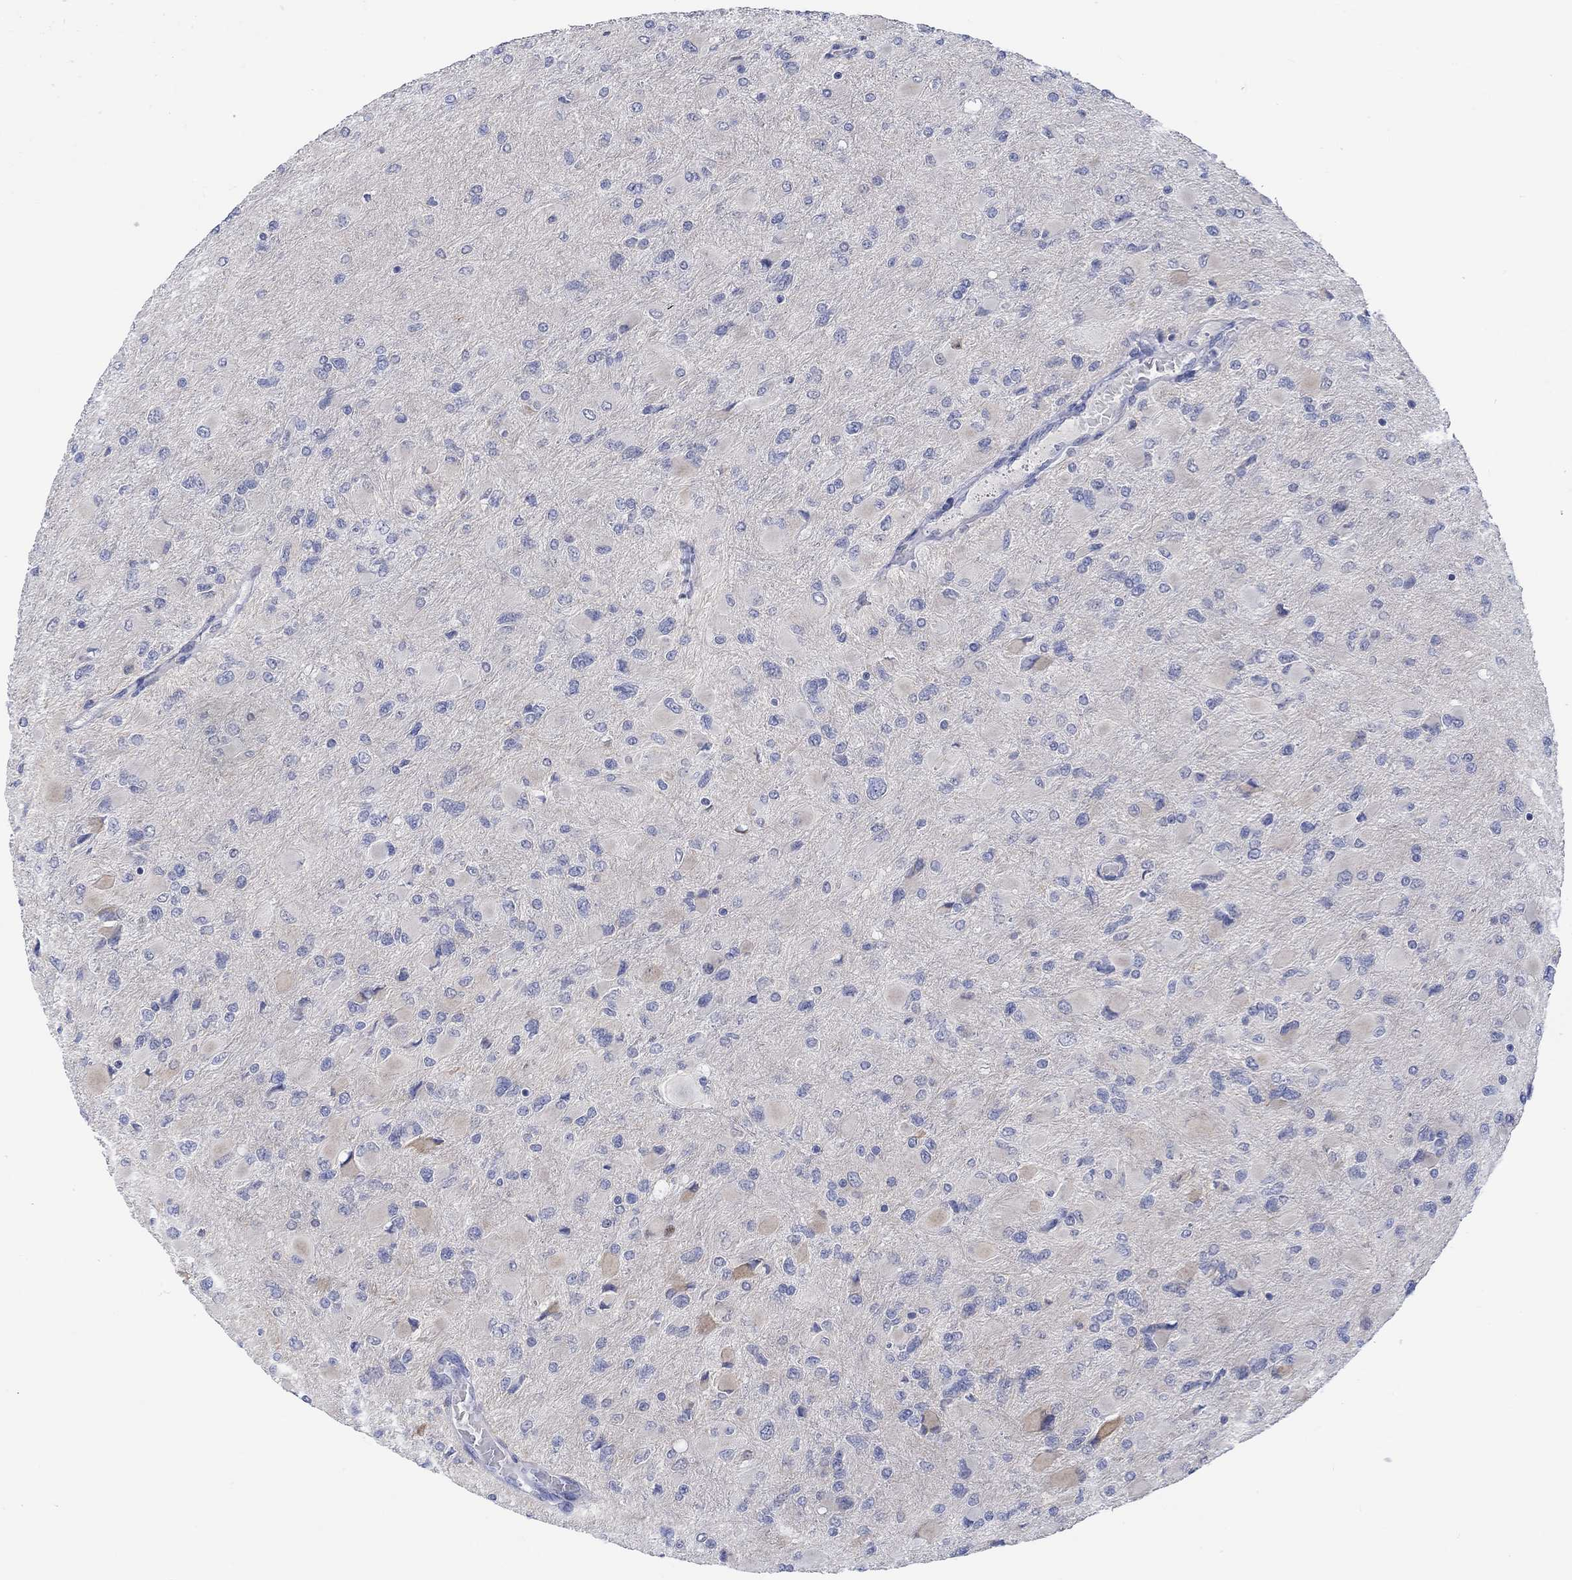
{"staining": {"intensity": "negative", "quantity": "none", "location": "none"}, "tissue": "glioma", "cell_type": "Tumor cells", "image_type": "cancer", "snomed": [{"axis": "morphology", "description": "Glioma, malignant, High grade"}, {"axis": "topography", "description": "Cerebral cortex"}], "caption": "Malignant glioma (high-grade) was stained to show a protein in brown. There is no significant staining in tumor cells.", "gene": "DLK1", "patient": {"sex": "female", "age": 36}}